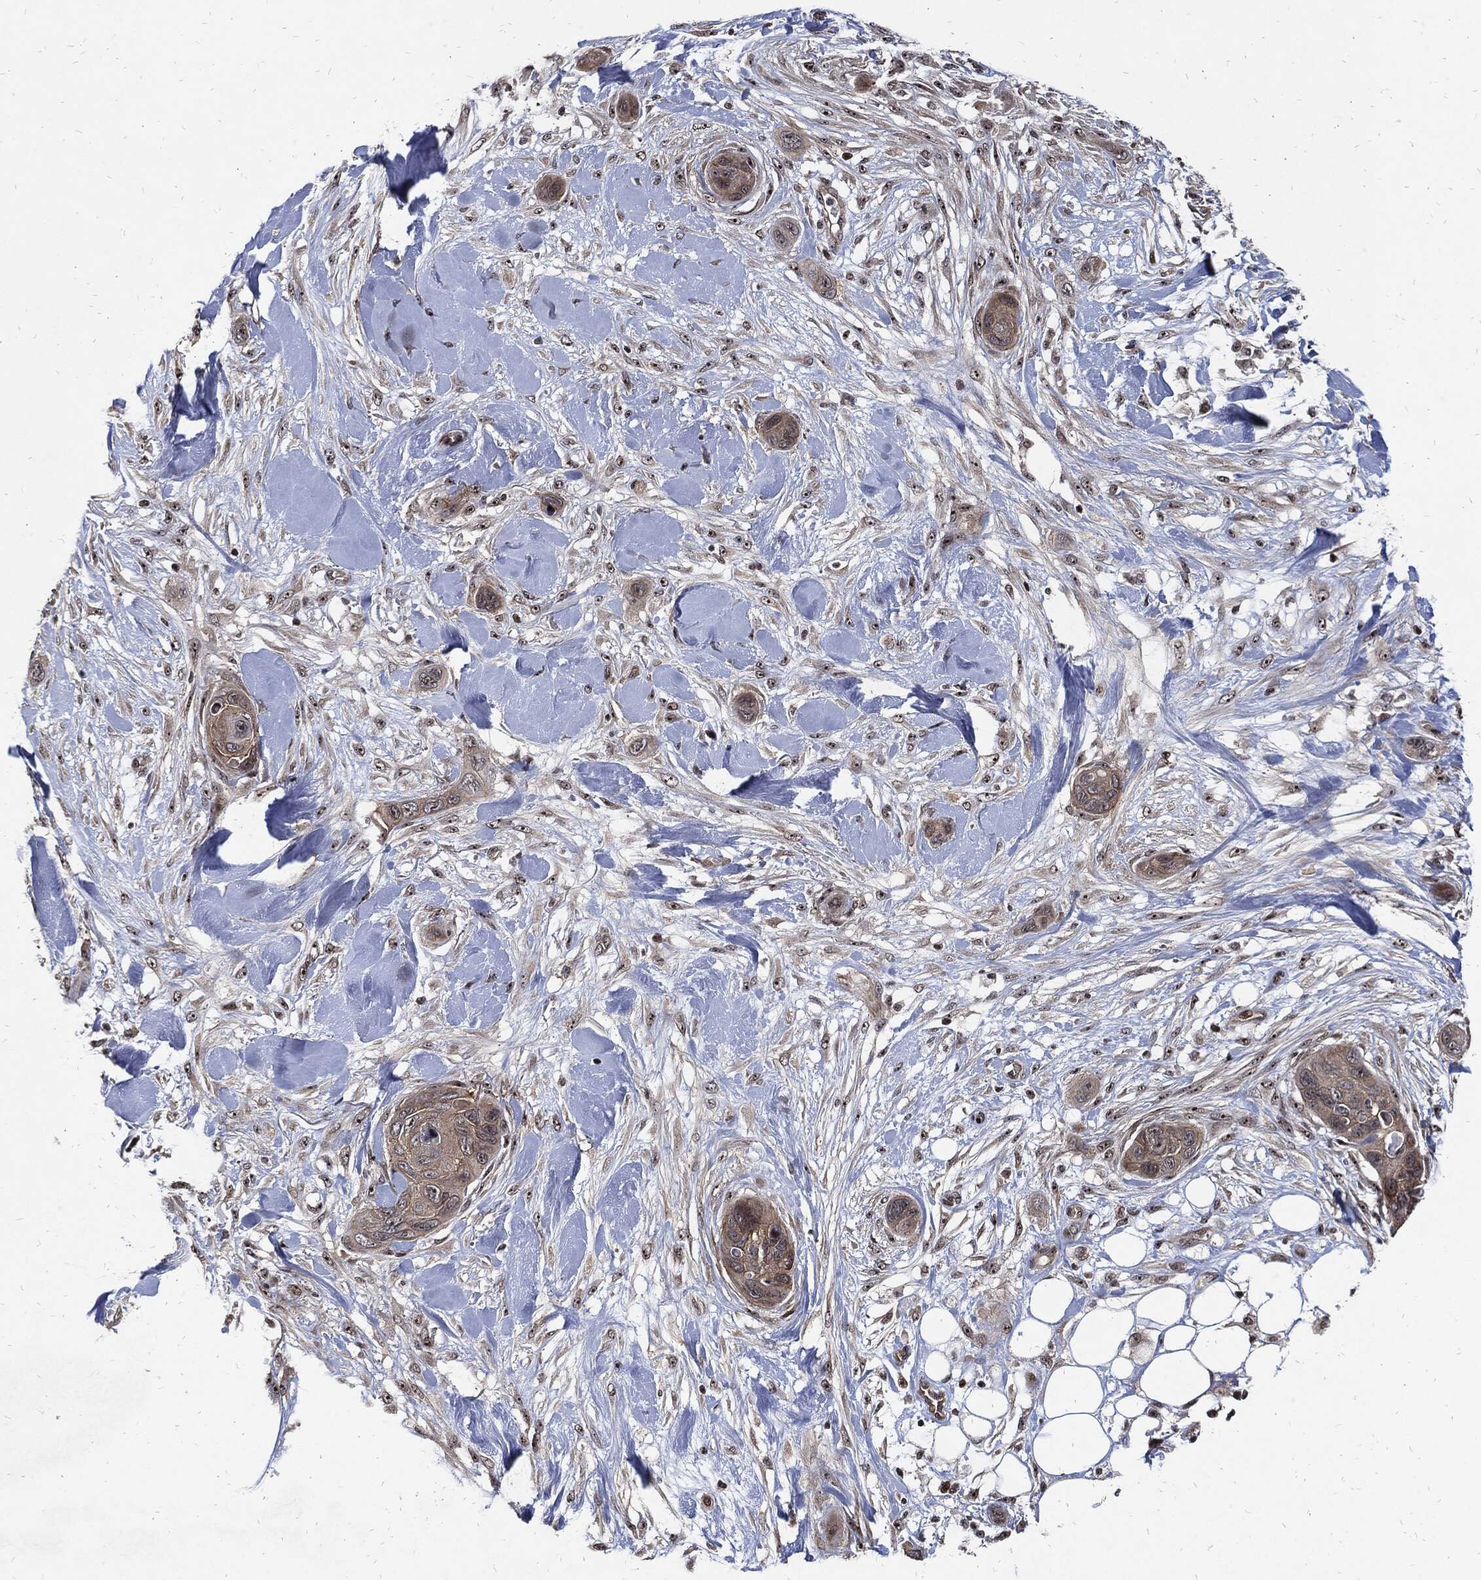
{"staining": {"intensity": "weak", "quantity": ">75%", "location": "cytoplasmic/membranous"}, "tissue": "skin cancer", "cell_type": "Tumor cells", "image_type": "cancer", "snomed": [{"axis": "morphology", "description": "Squamous cell carcinoma, NOS"}, {"axis": "topography", "description": "Skin"}], "caption": "Immunohistochemical staining of skin squamous cell carcinoma displays weak cytoplasmic/membranous protein positivity in about >75% of tumor cells.", "gene": "ZNF775", "patient": {"sex": "male", "age": 78}}